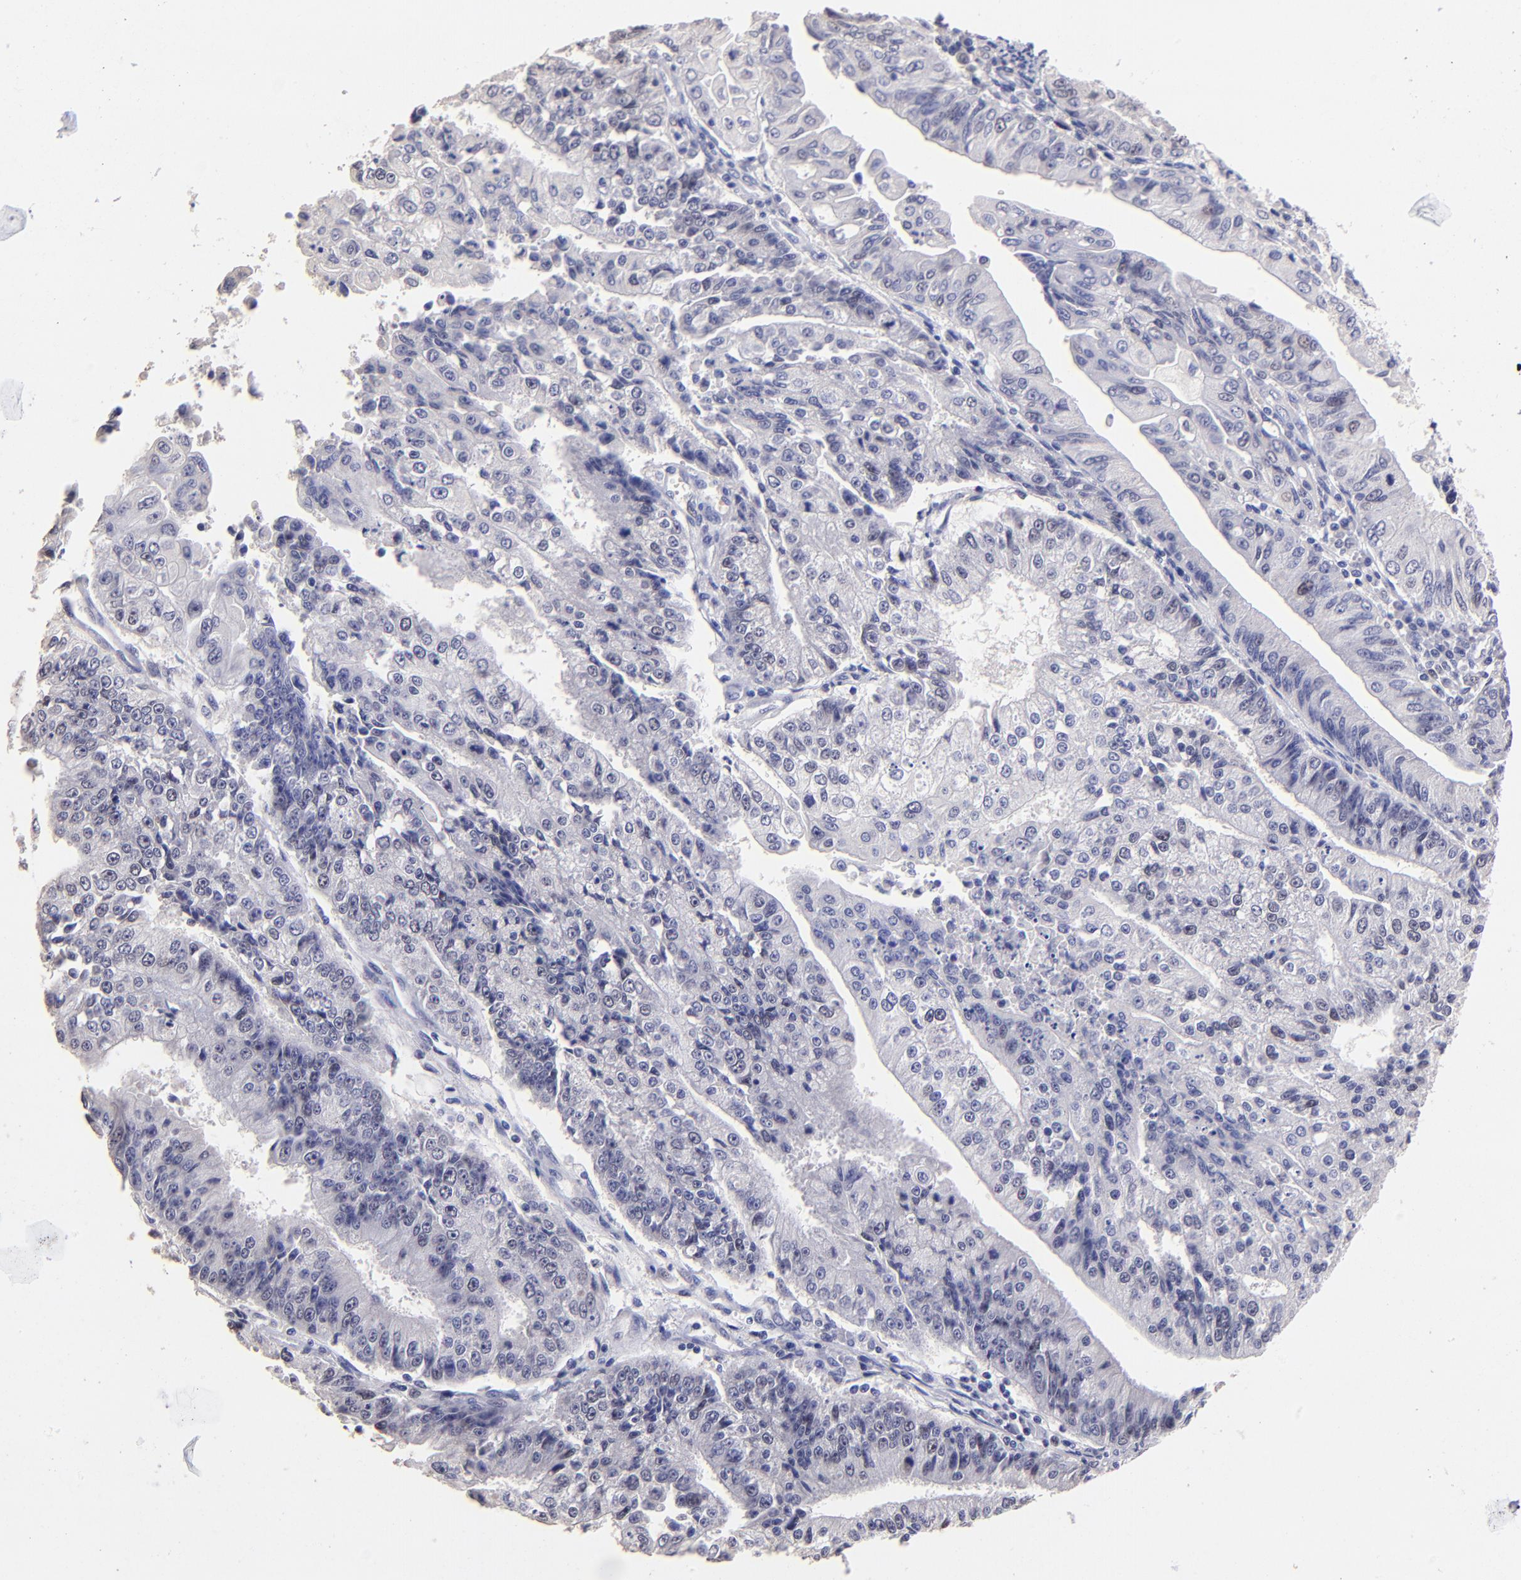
{"staining": {"intensity": "weak", "quantity": "<25%", "location": "nuclear"}, "tissue": "endometrial cancer", "cell_type": "Tumor cells", "image_type": "cancer", "snomed": [{"axis": "morphology", "description": "Adenocarcinoma, NOS"}, {"axis": "topography", "description": "Endometrium"}], "caption": "The image reveals no staining of tumor cells in endometrial adenocarcinoma. (DAB (3,3'-diaminobenzidine) immunohistochemistry visualized using brightfield microscopy, high magnification).", "gene": "DNMT1", "patient": {"sex": "female", "age": 75}}